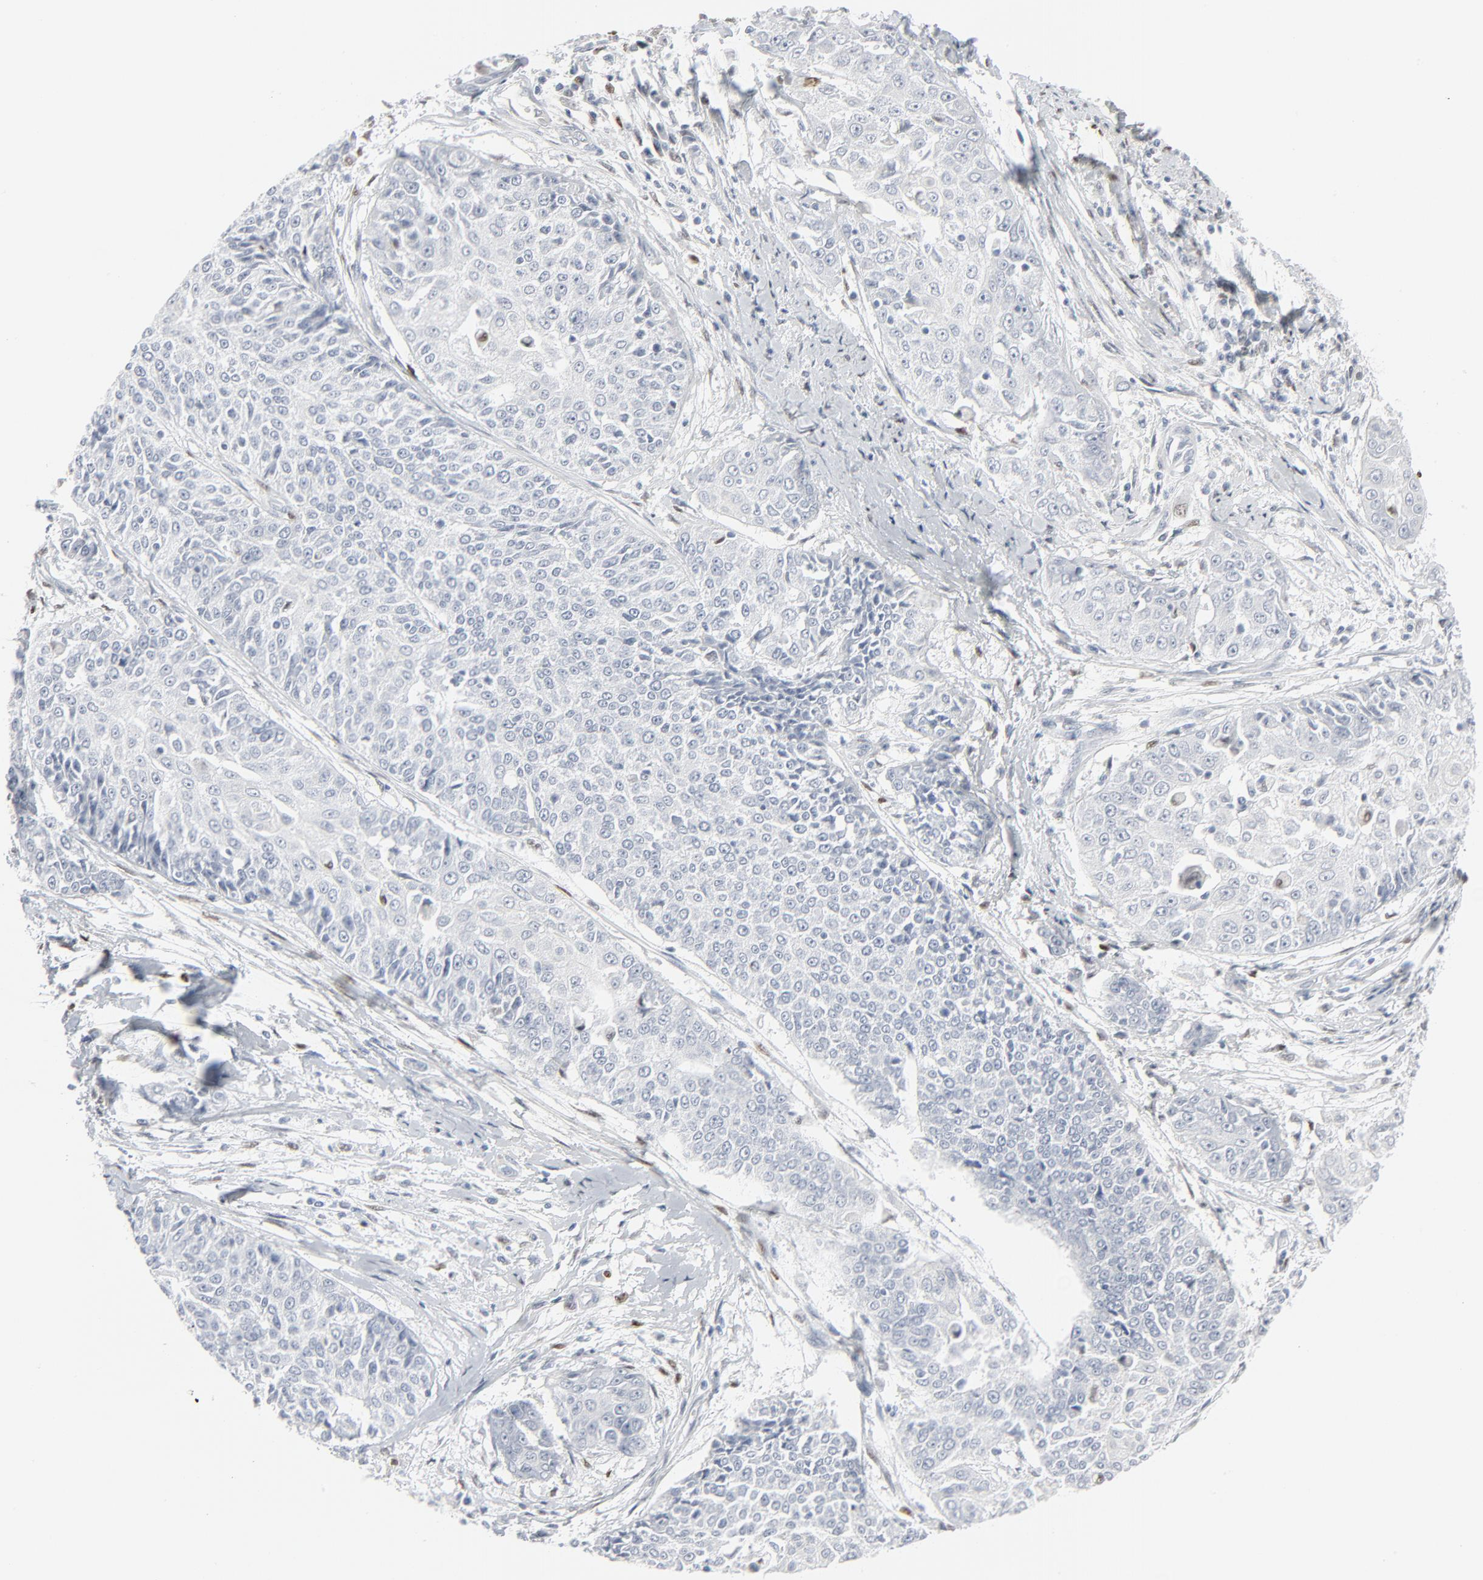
{"staining": {"intensity": "negative", "quantity": "none", "location": "none"}, "tissue": "cervical cancer", "cell_type": "Tumor cells", "image_type": "cancer", "snomed": [{"axis": "morphology", "description": "Adenocarcinoma, NOS"}, {"axis": "topography", "description": "Cervix"}], "caption": "High magnification brightfield microscopy of cervical cancer (adenocarcinoma) stained with DAB (3,3'-diaminobenzidine) (brown) and counterstained with hematoxylin (blue): tumor cells show no significant staining.", "gene": "MITF", "patient": {"sex": "female", "age": 49}}